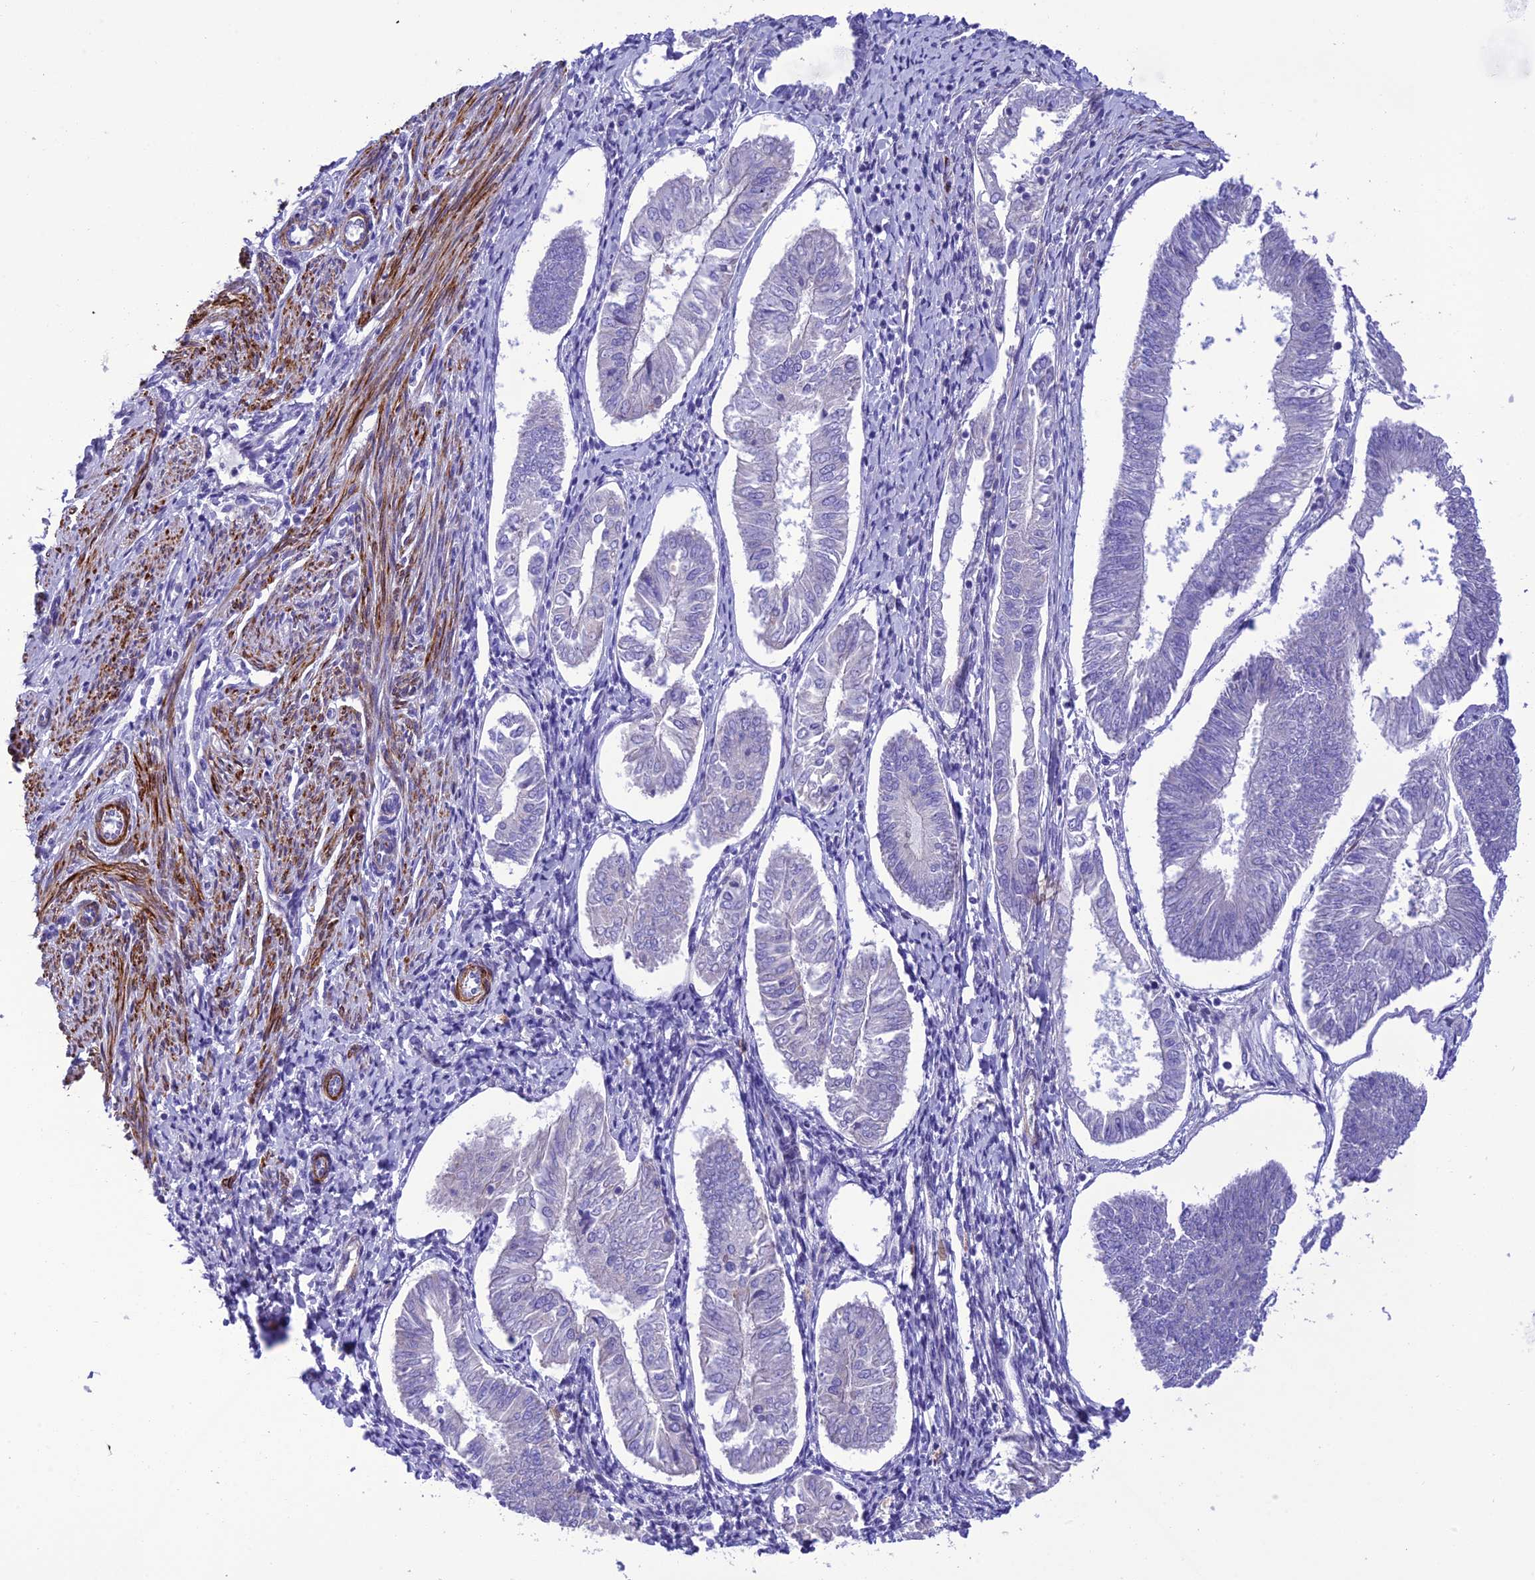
{"staining": {"intensity": "negative", "quantity": "none", "location": "none"}, "tissue": "endometrial cancer", "cell_type": "Tumor cells", "image_type": "cancer", "snomed": [{"axis": "morphology", "description": "Adenocarcinoma, NOS"}, {"axis": "topography", "description": "Endometrium"}], "caption": "DAB immunohistochemical staining of endometrial cancer shows no significant expression in tumor cells. (Brightfield microscopy of DAB immunohistochemistry at high magnification).", "gene": "FRA10AC1", "patient": {"sex": "female", "age": 58}}